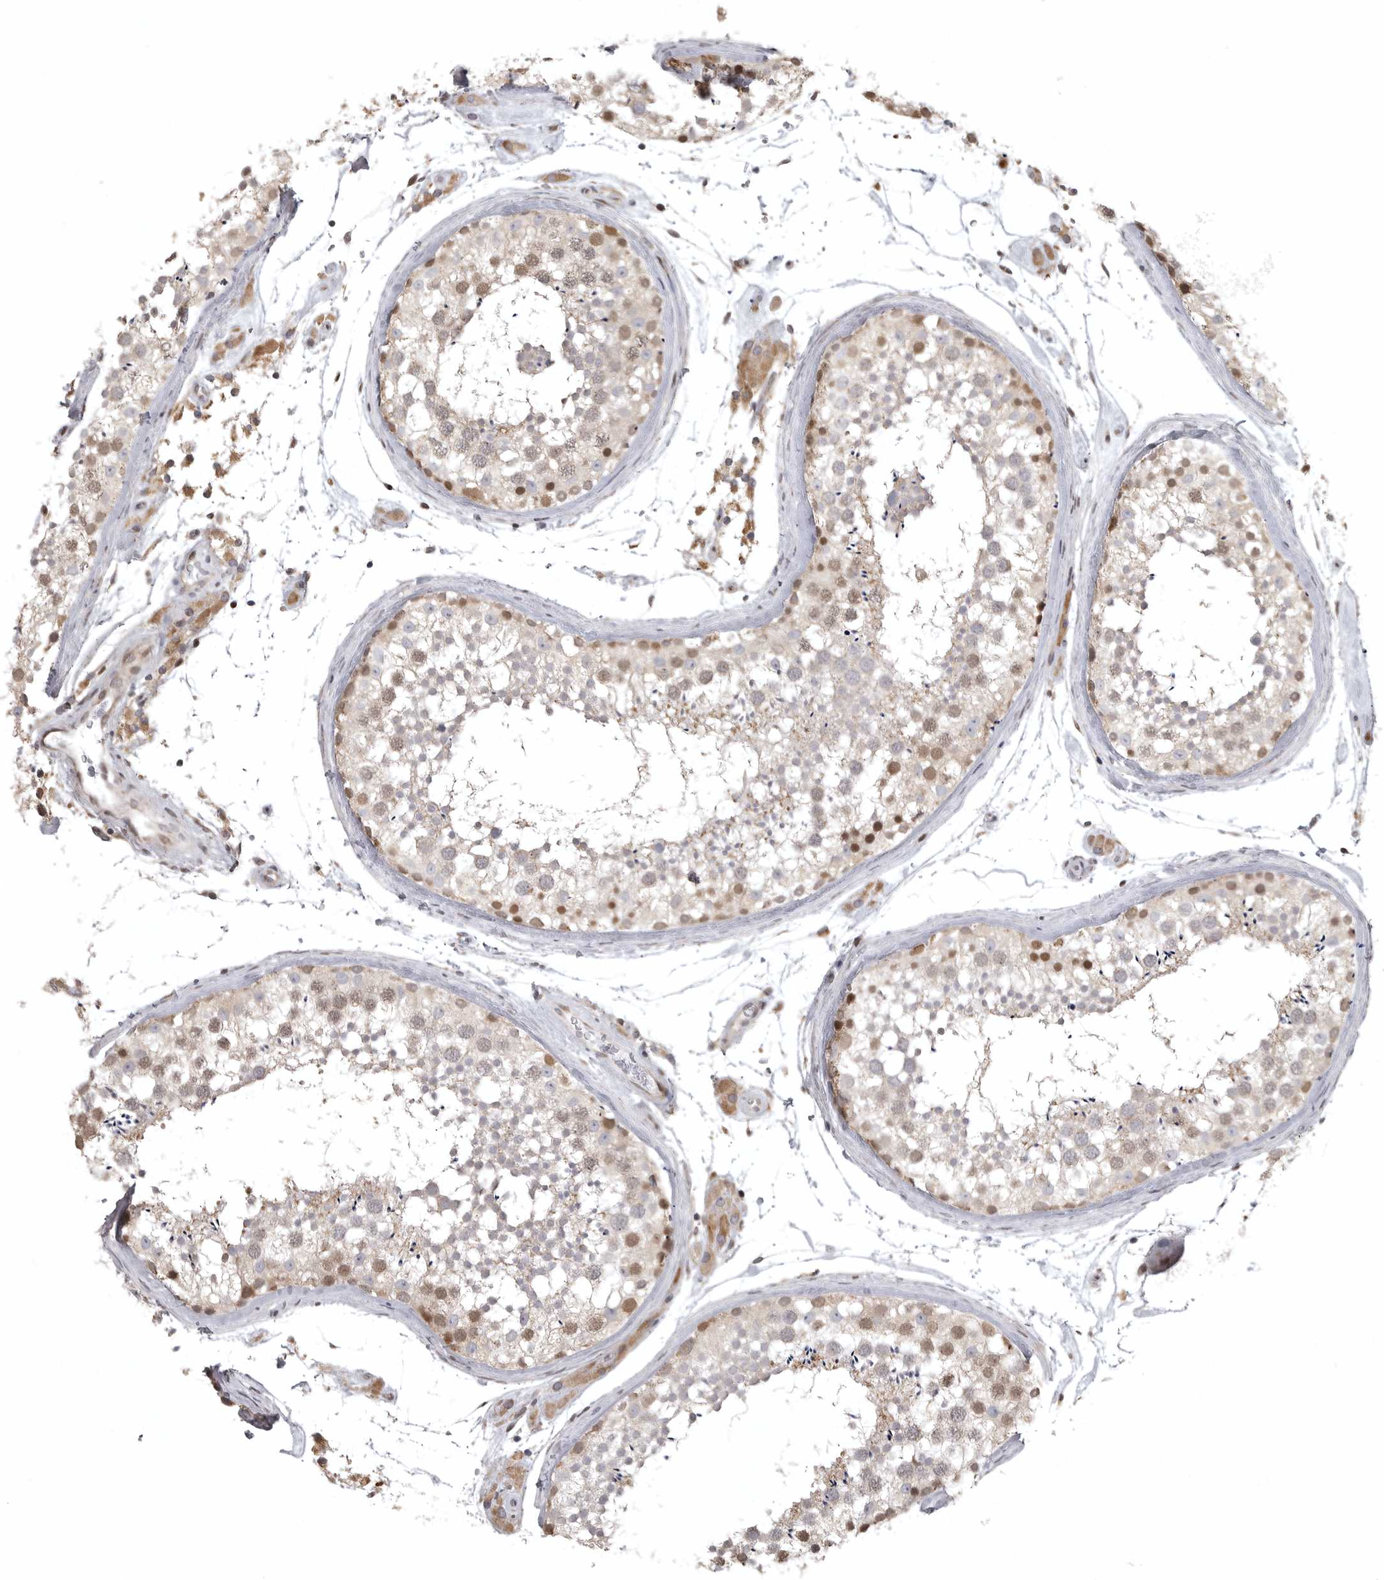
{"staining": {"intensity": "weak", "quantity": ">75%", "location": "cytoplasmic/membranous,nuclear"}, "tissue": "testis", "cell_type": "Cells in seminiferous ducts", "image_type": "normal", "snomed": [{"axis": "morphology", "description": "Normal tissue, NOS"}, {"axis": "topography", "description": "Testis"}], "caption": "Cells in seminiferous ducts demonstrate weak cytoplasmic/membranous,nuclear staining in about >75% of cells in normal testis. (DAB = brown stain, brightfield microscopy at high magnification).", "gene": "POLE2", "patient": {"sex": "male", "age": 46}}